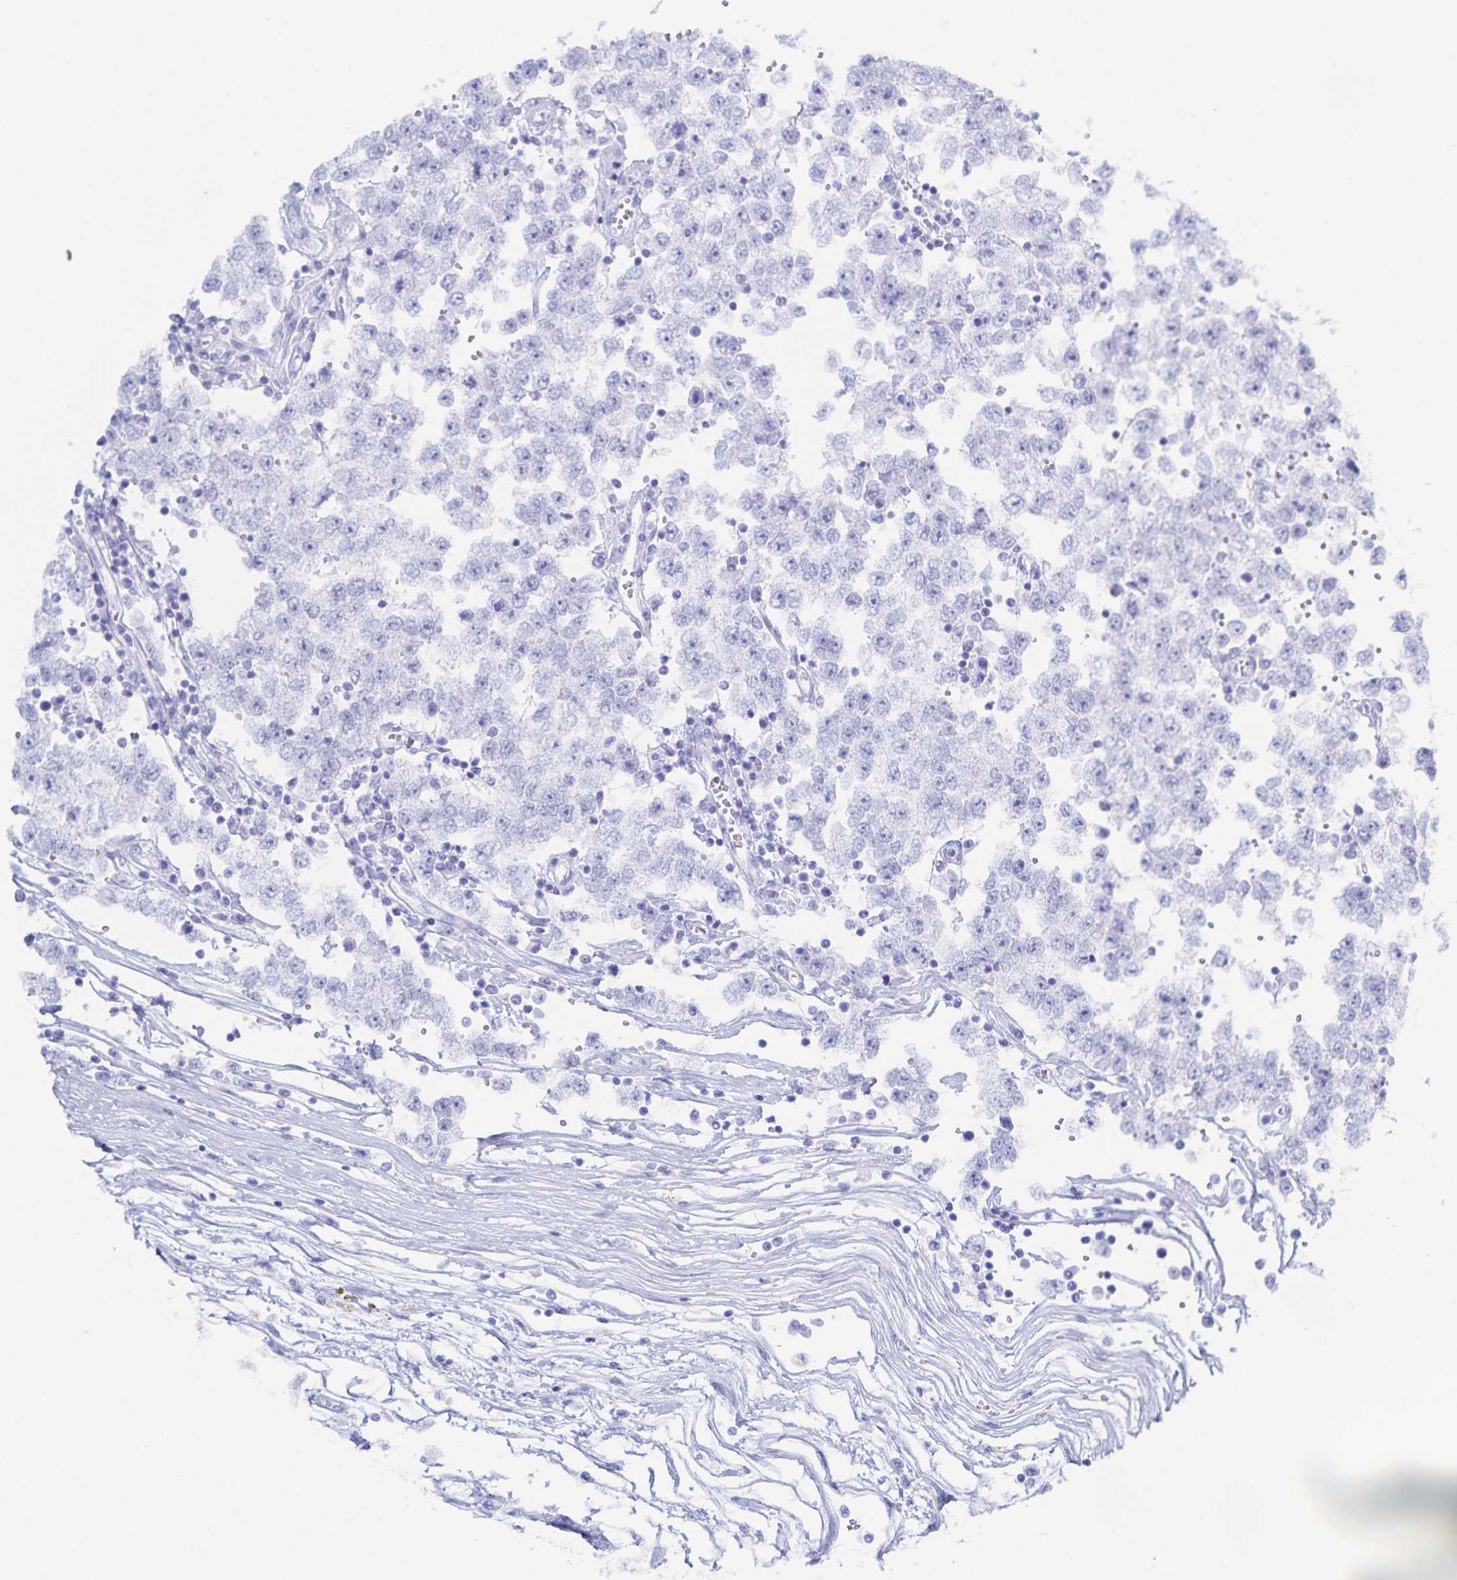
{"staining": {"intensity": "negative", "quantity": "none", "location": "none"}, "tissue": "testis cancer", "cell_type": "Tumor cells", "image_type": "cancer", "snomed": [{"axis": "morphology", "description": "Seminoma, NOS"}, {"axis": "topography", "description": "Testis"}], "caption": "An image of human testis cancer is negative for staining in tumor cells. Brightfield microscopy of IHC stained with DAB (brown) and hematoxylin (blue), captured at high magnification.", "gene": "SNTN", "patient": {"sex": "male", "age": 34}}